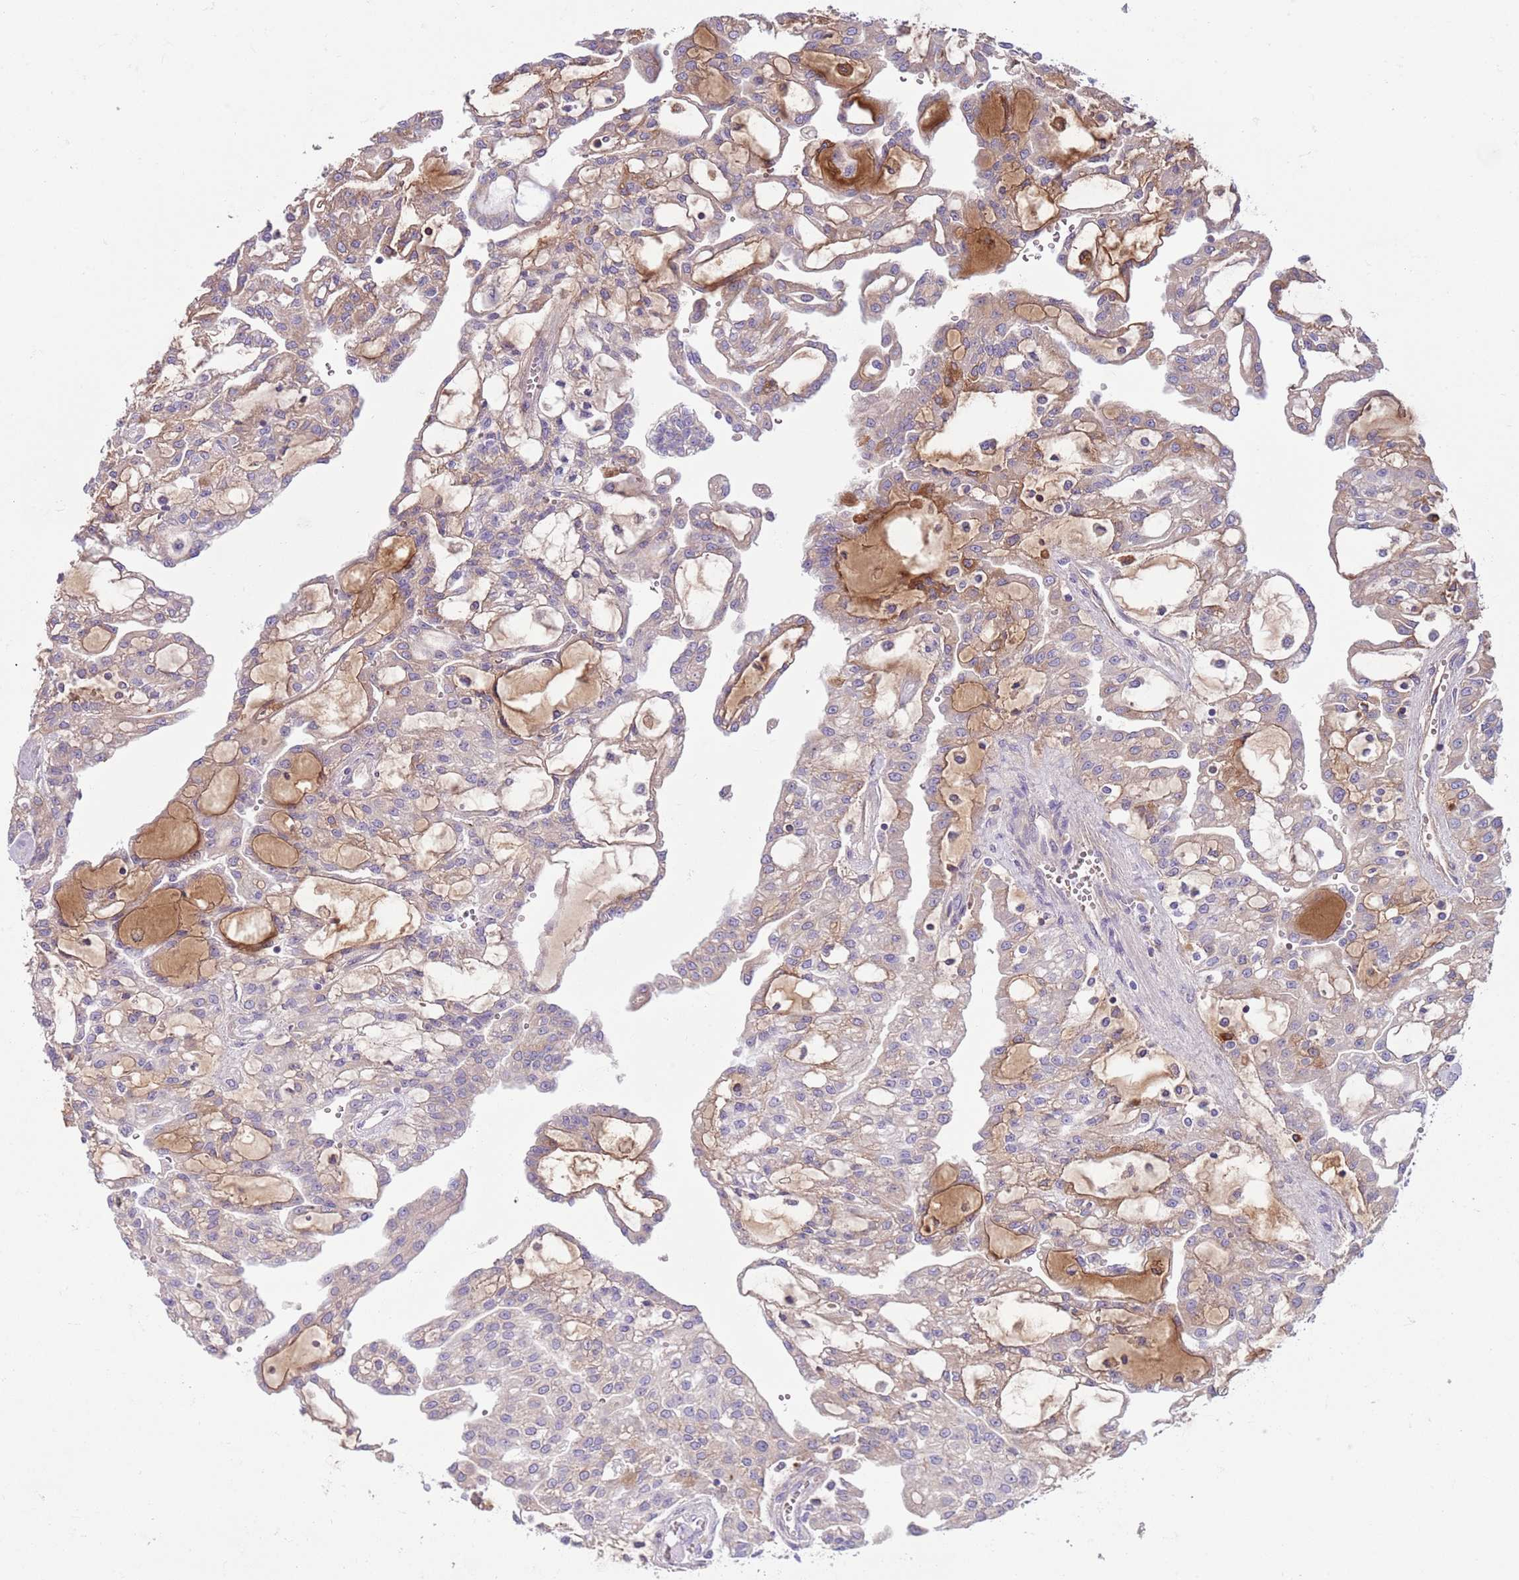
{"staining": {"intensity": "negative", "quantity": "none", "location": "none"}, "tissue": "renal cancer", "cell_type": "Tumor cells", "image_type": "cancer", "snomed": [{"axis": "morphology", "description": "Adenocarcinoma, NOS"}, {"axis": "topography", "description": "Kidney"}], "caption": "Human adenocarcinoma (renal) stained for a protein using IHC displays no positivity in tumor cells.", "gene": "CFH", "patient": {"sex": "male", "age": 63}}